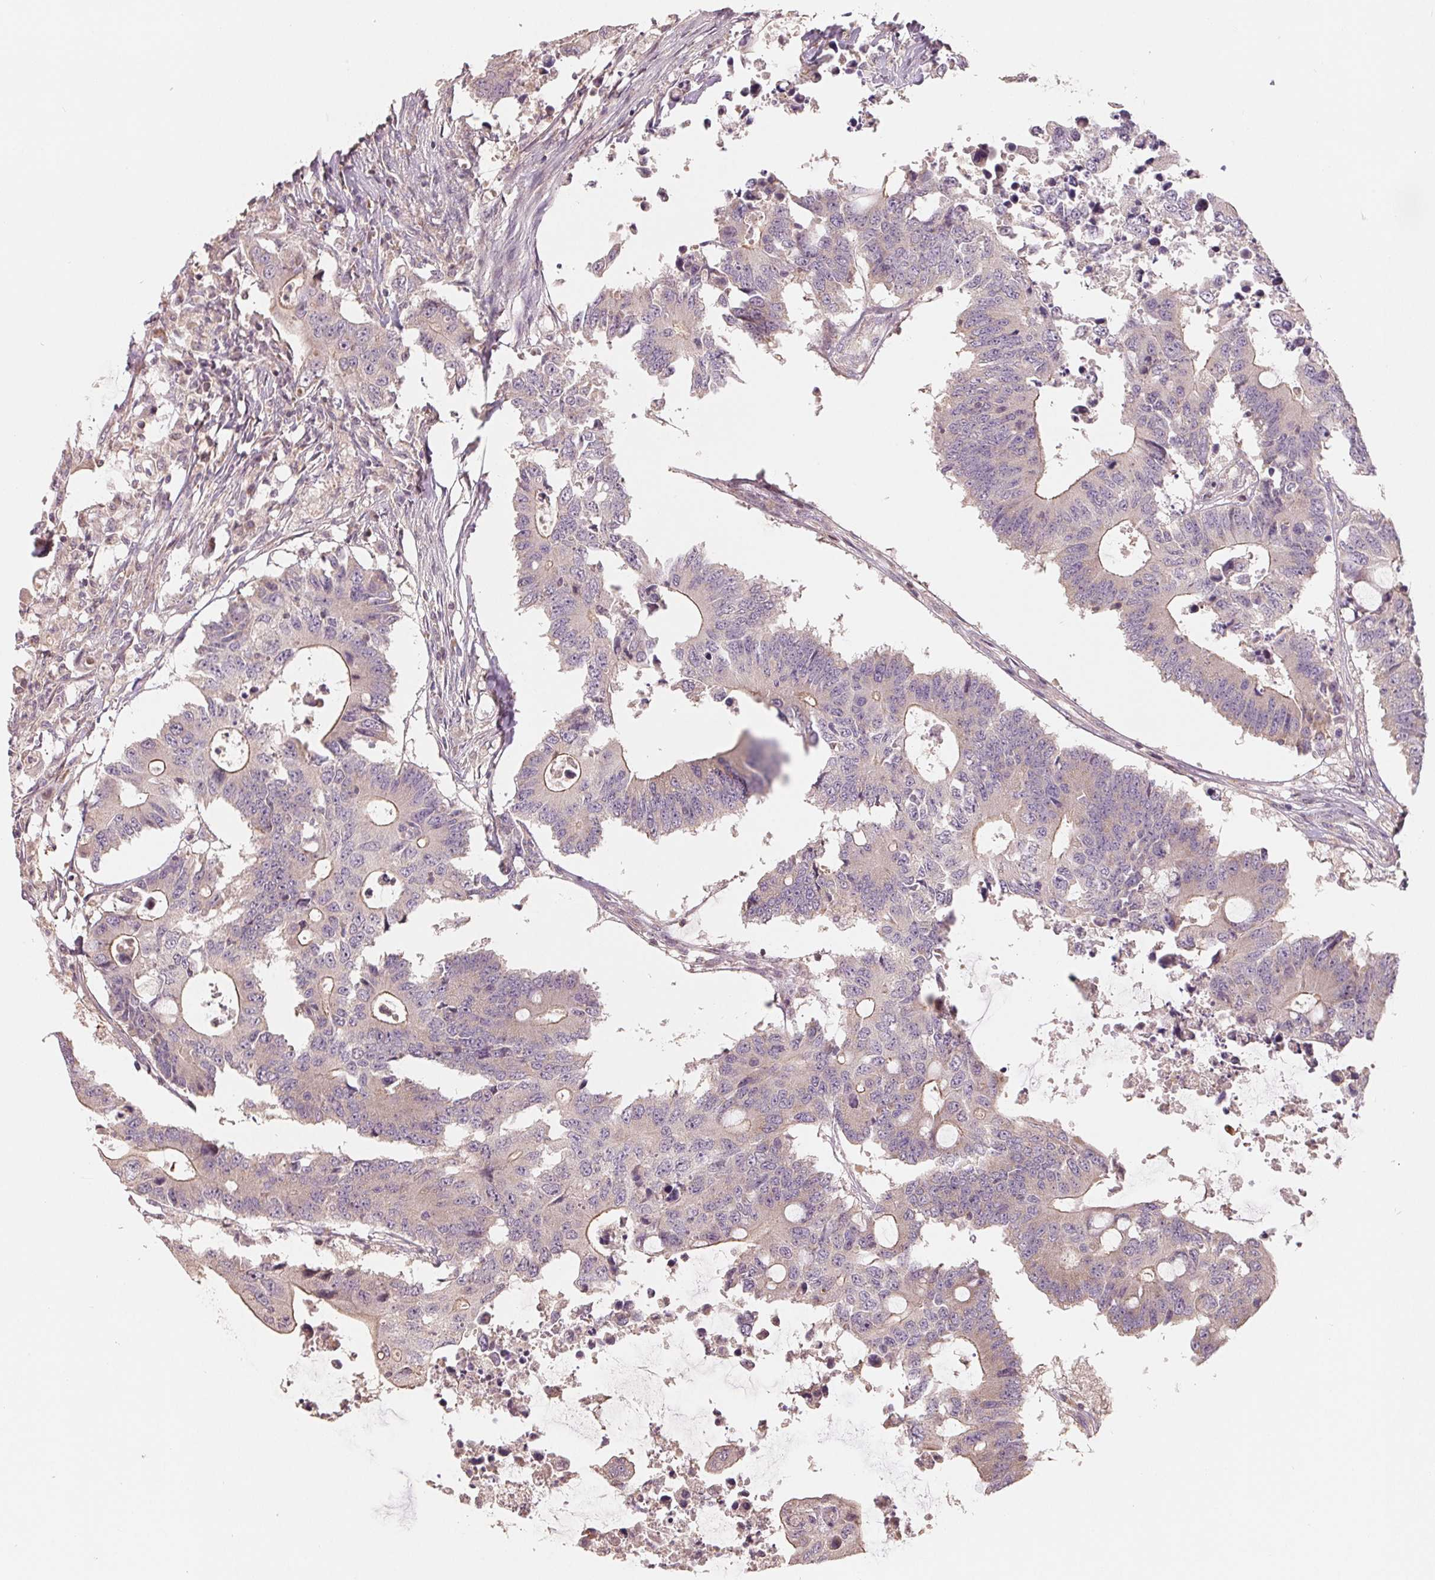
{"staining": {"intensity": "weak", "quantity": "<25%", "location": "cytoplasmic/membranous"}, "tissue": "colorectal cancer", "cell_type": "Tumor cells", "image_type": "cancer", "snomed": [{"axis": "morphology", "description": "Adenocarcinoma, NOS"}, {"axis": "topography", "description": "Colon"}], "caption": "Tumor cells show no significant expression in colorectal cancer.", "gene": "AQP8", "patient": {"sex": "male", "age": 71}}